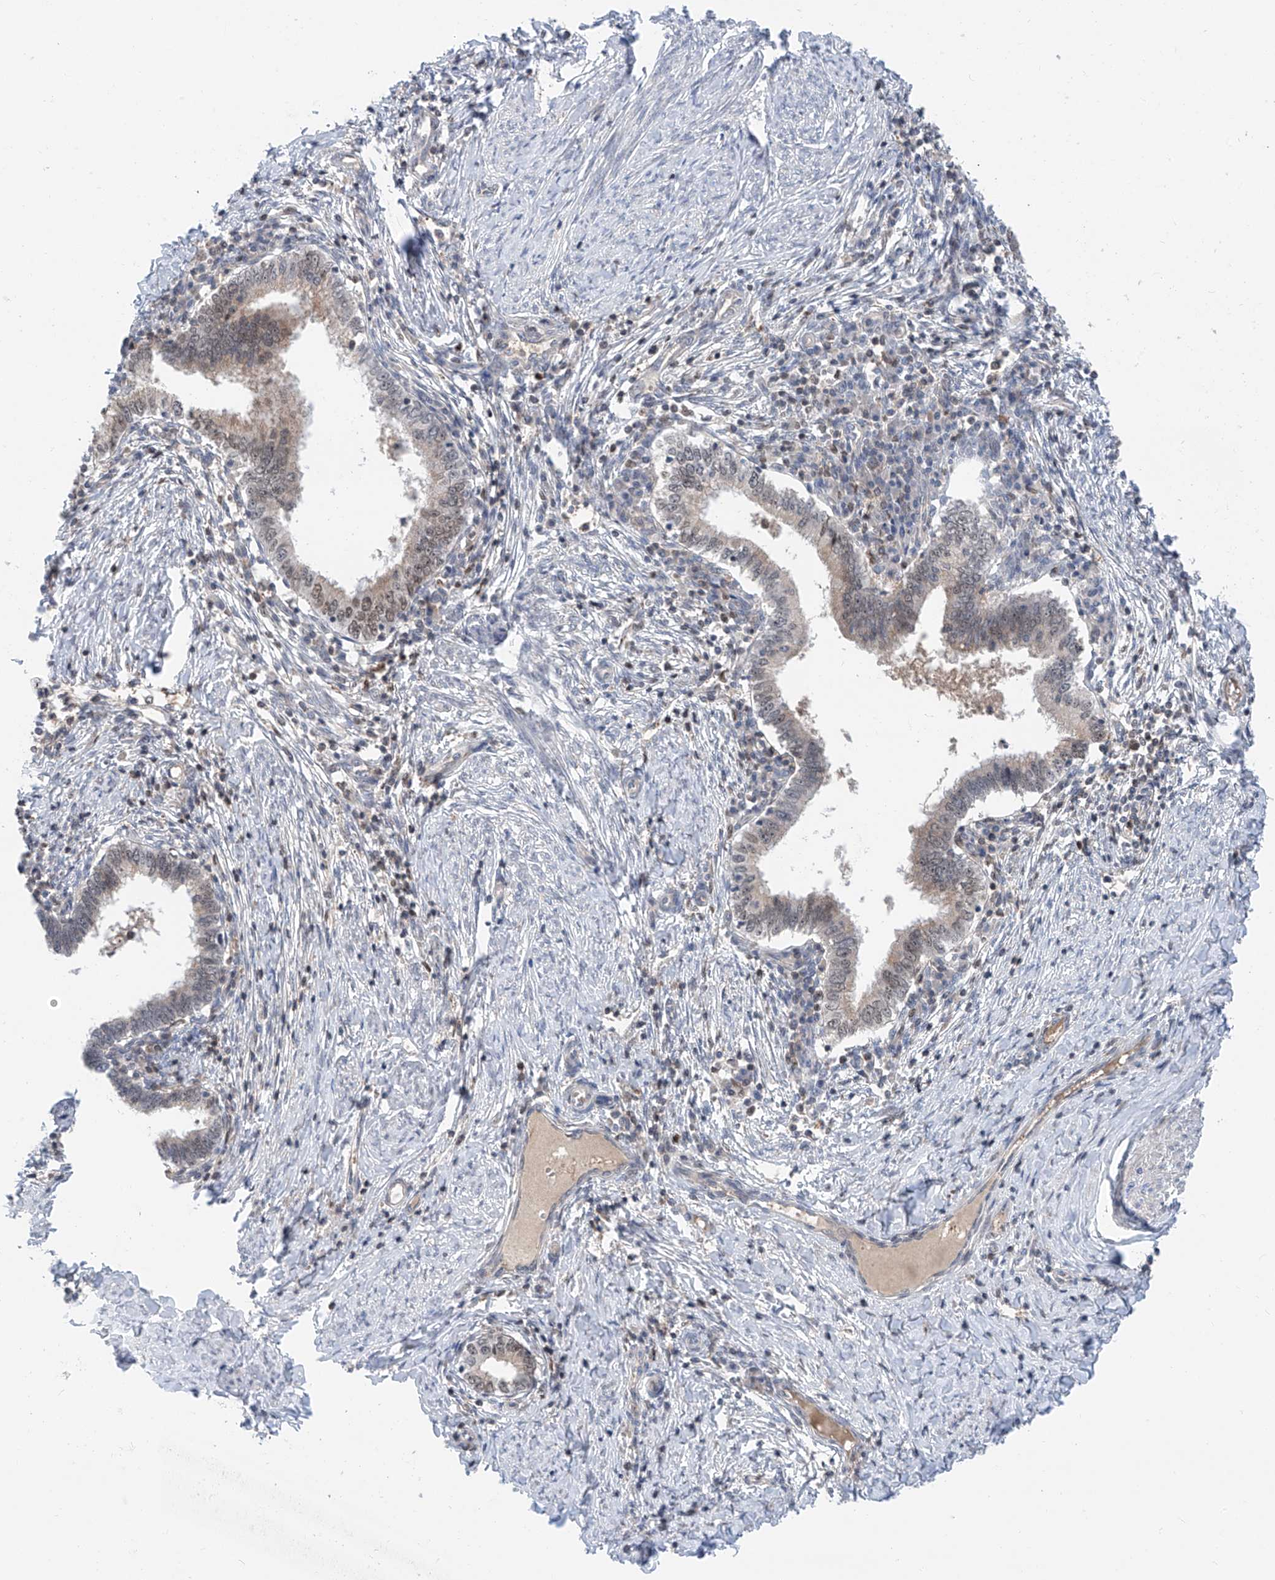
{"staining": {"intensity": "moderate", "quantity": "<25%", "location": "nuclear"}, "tissue": "cervical cancer", "cell_type": "Tumor cells", "image_type": "cancer", "snomed": [{"axis": "morphology", "description": "Adenocarcinoma, NOS"}, {"axis": "topography", "description": "Cervix"}], "caption": "Protein positivity by immunohistochemistry (IHC) reveals moderate nuclear staining in about <25% of tumor cells in adenocarcinoma (cervical).", "gene": "SNRNP200", "patient": {"sex": "female", "age": 36}}